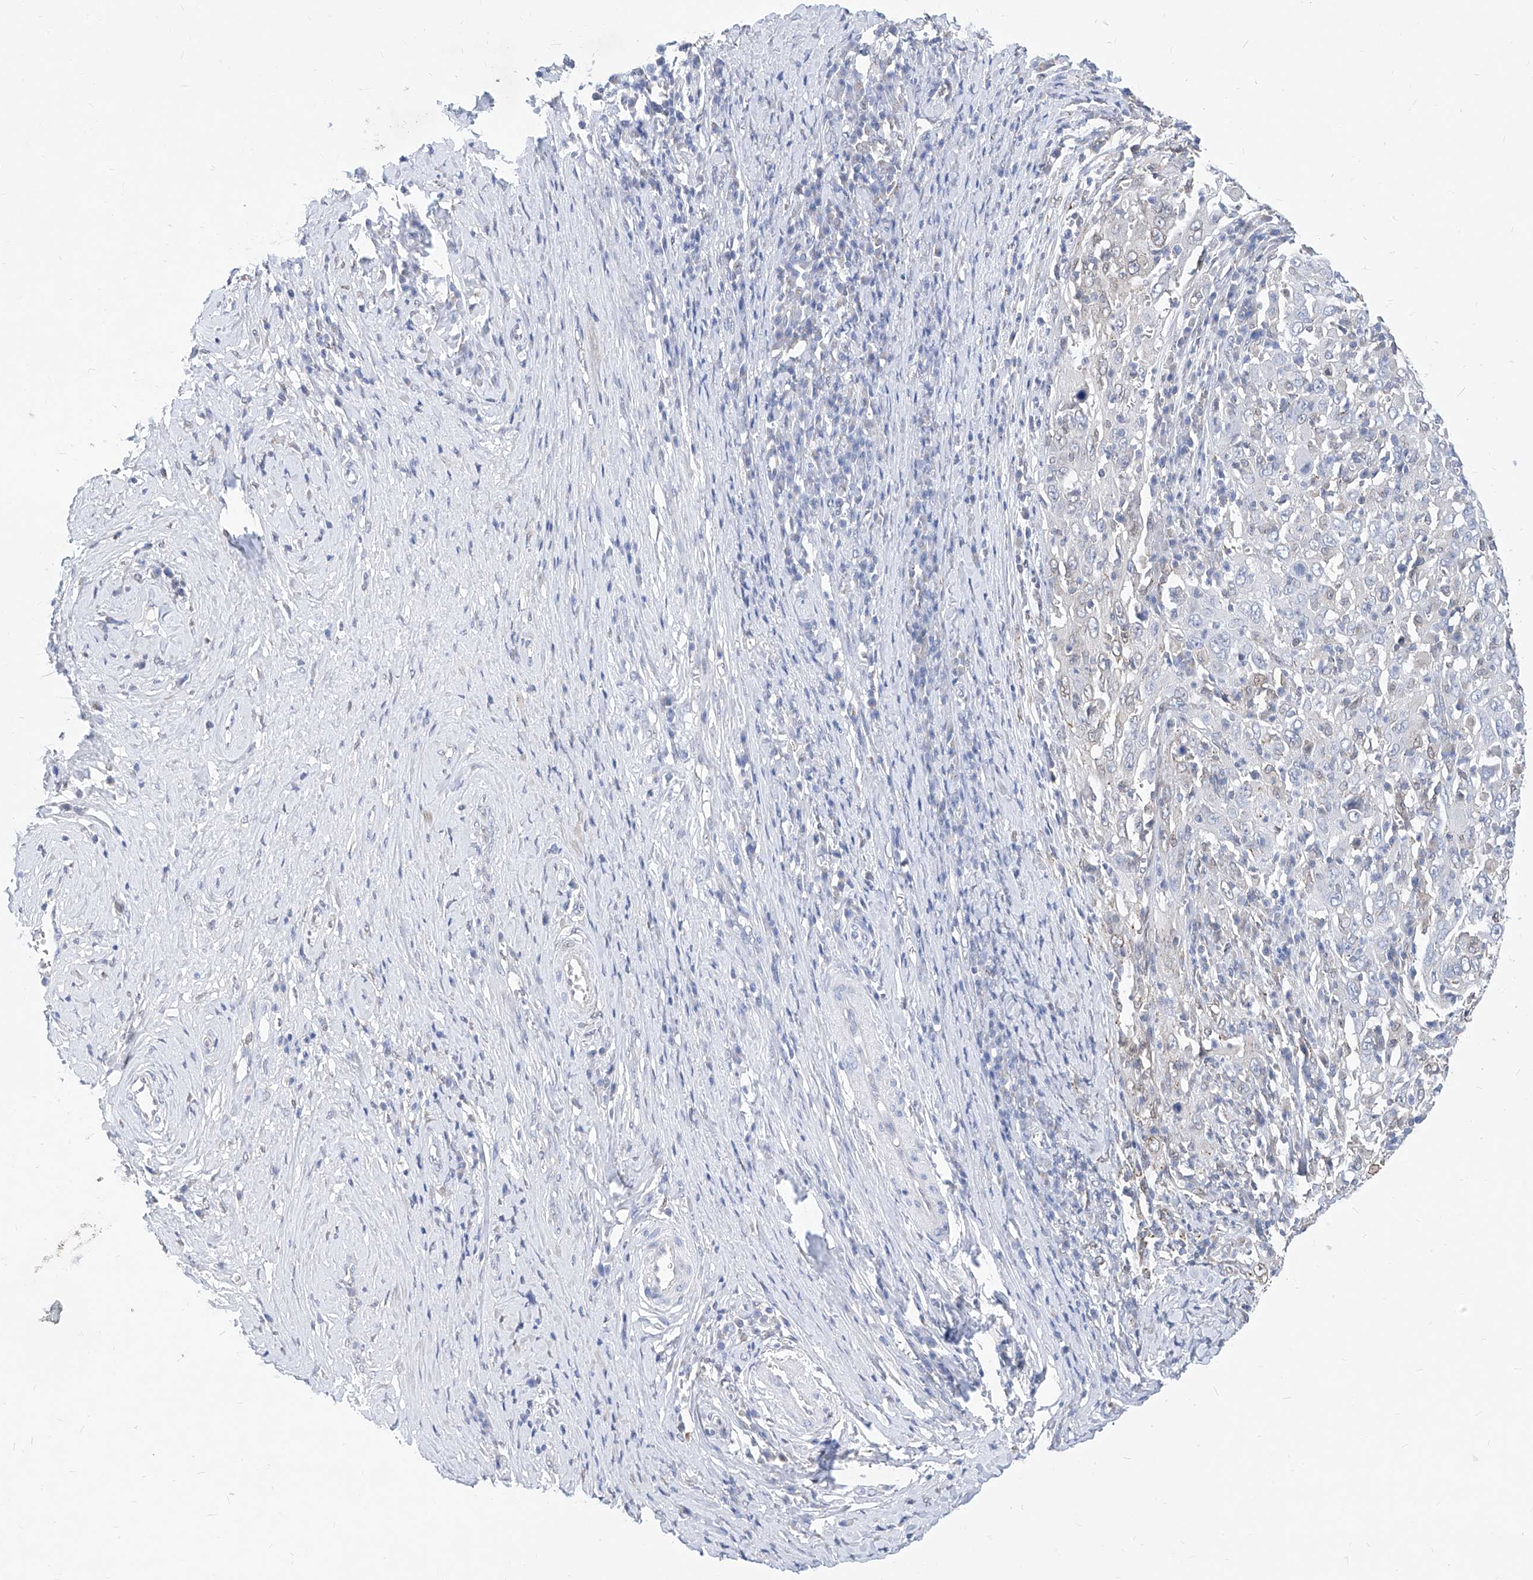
{"staining": {"intensity": "moderate", "quantity": "<25%", "location": "cytoplasmic/membranous"}, "tissue": "cervical cancer", "cell_type": "Tumor cells", "image_type": "cancer", "snomed": [{"axis": "morphology", "description": "Squamous cell carcinoma, NOS"}, {"axis": "topography", "description": "Cervix"}], "caption": "DAB immunohistochemical staining of cervical cancer (squamous cell carcinoma) exhibits moderate cytoplasmic/membranous protein positivity in about <25% of tumor cells.", "gene": "MX2", "patient": {"sex": "female", "age": 46}}